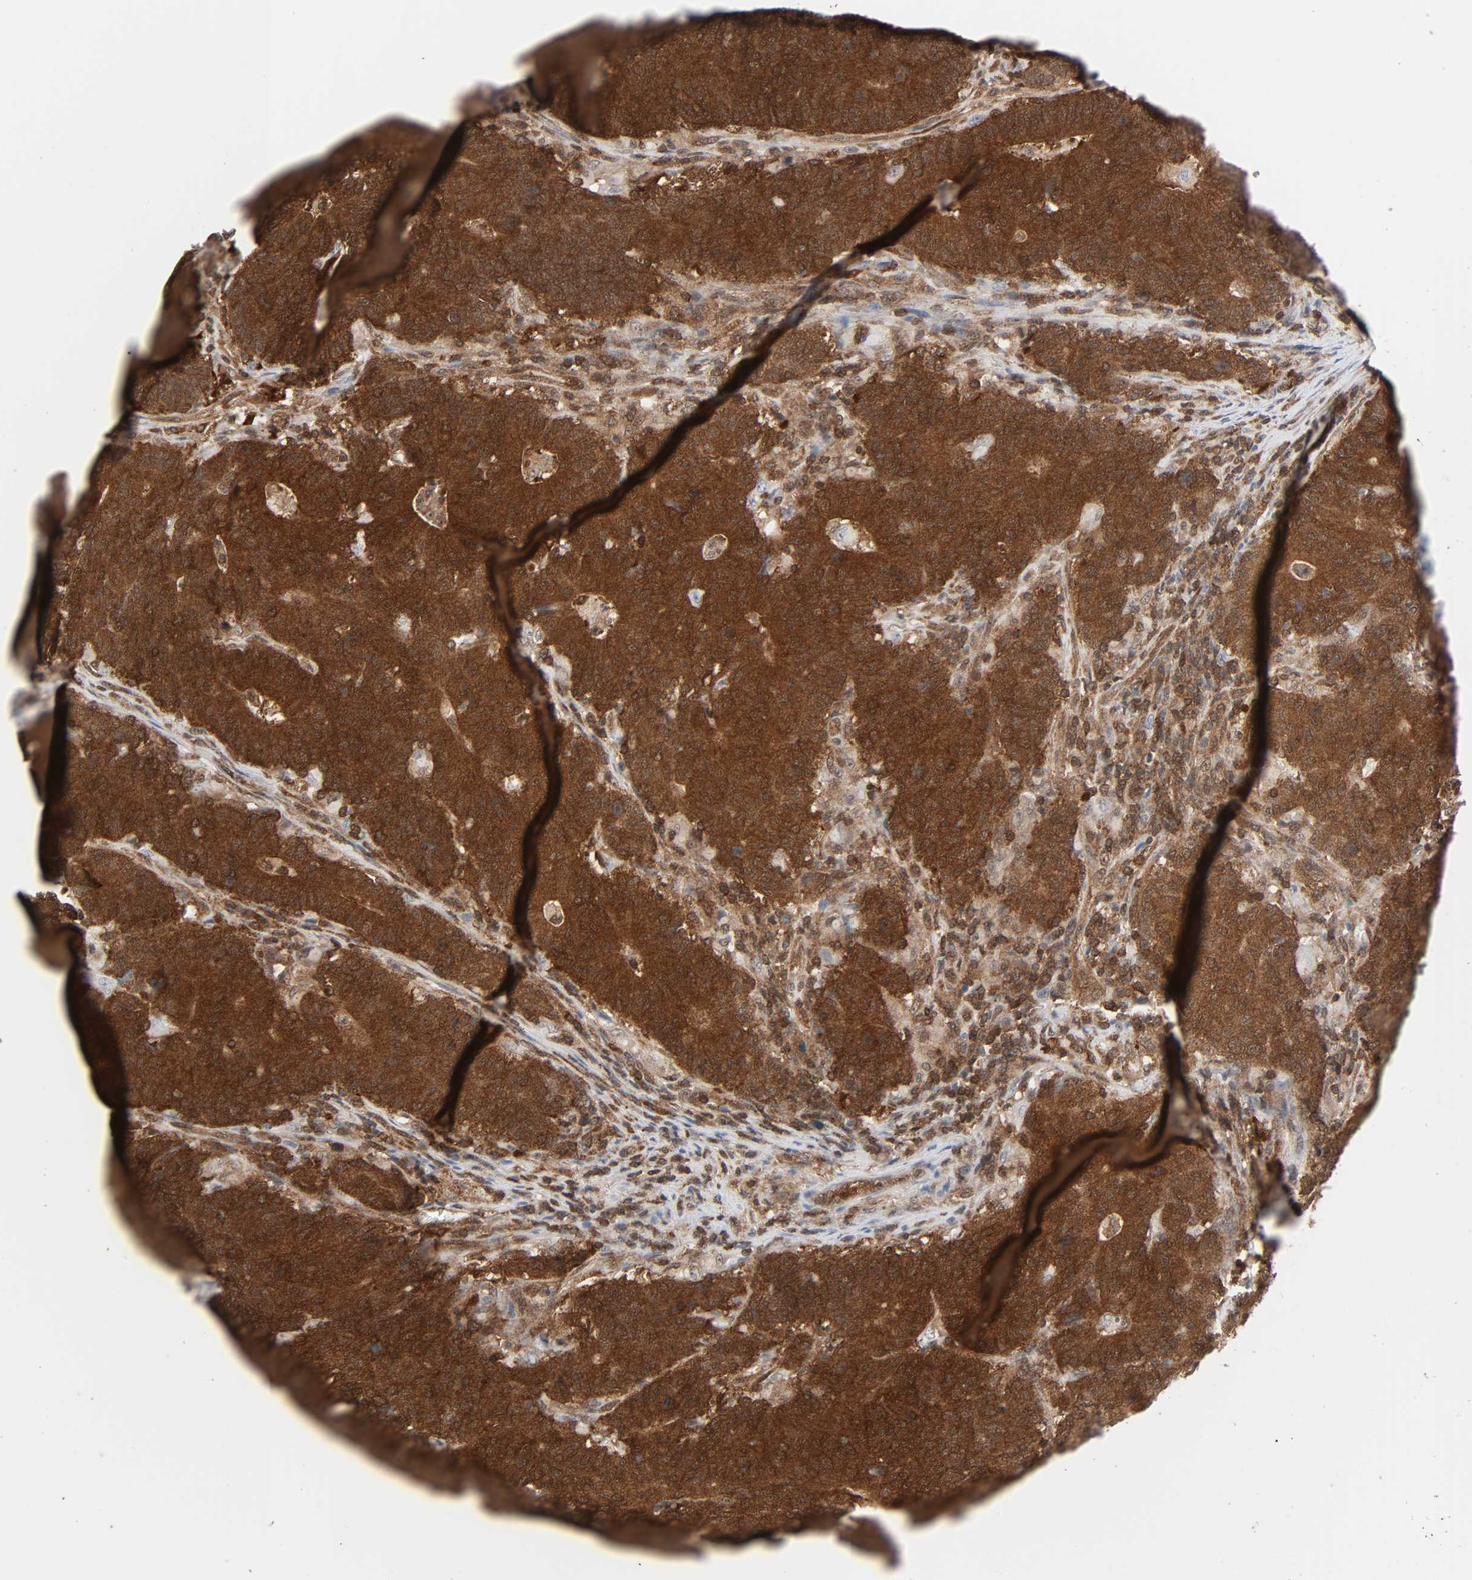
{"staining": {"intensity": "strong", "quantity": ">75%", "location": "cytoplasmic/membranous"}, "tissue": "colorectal cancer", "cell_type": "Tumor cells", "image_type": "cancer", "snomed": [{"axis": "morphology", "description": "Normal tissue, NOS"}, {"axis": "morphology", "description": "Adenocarcinoma, NOS"}, {"axis": "topography", "description": "Colon"}], "caption": "Protein expression analysis of colorectal adenocarcinoma exhibits strong cytoplasmic/membranous staining in about >75% of tumor cells.", "gene": "GSK3A", "patient": {"sex": "female", "age": 75}}